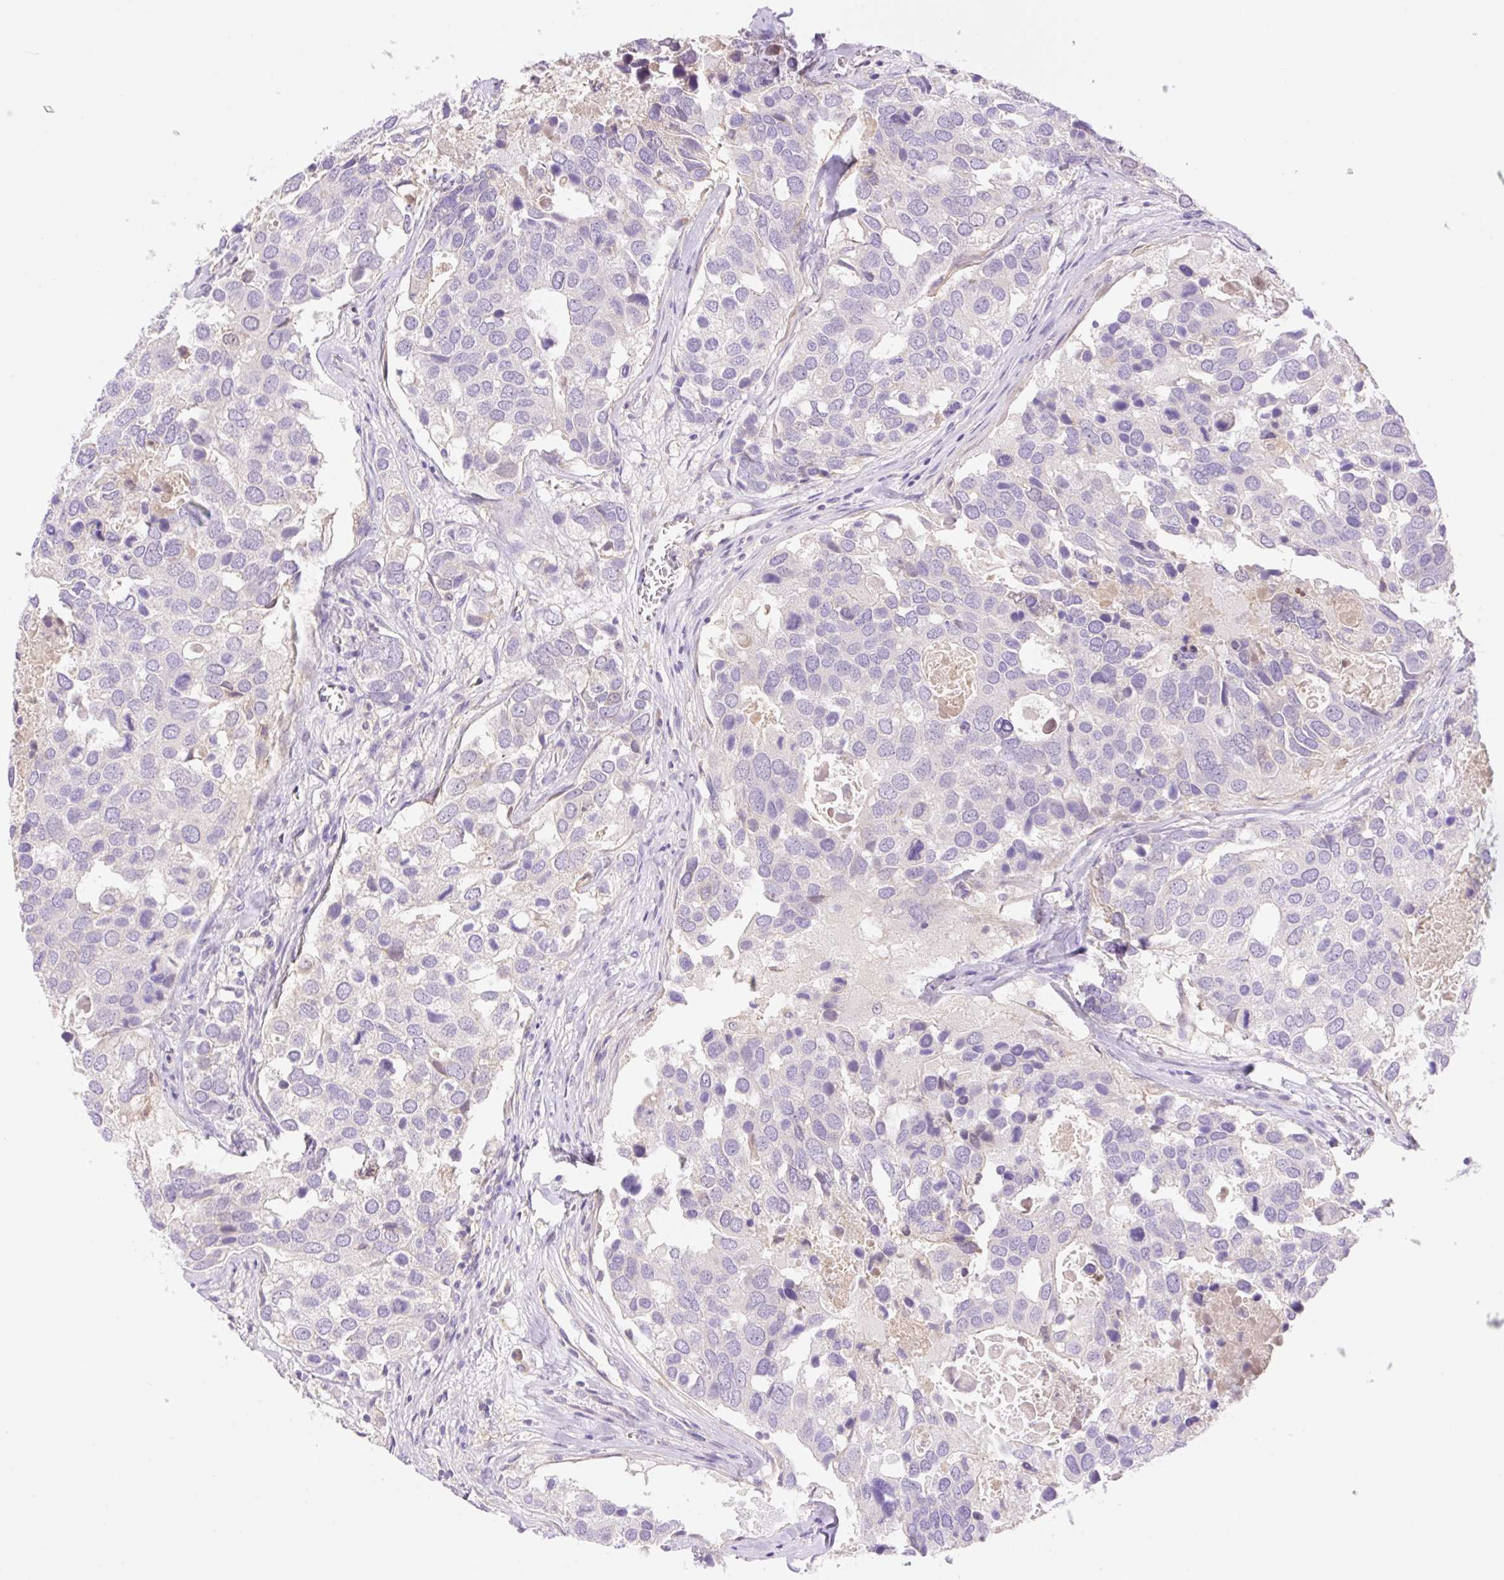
{"staining": {"intensity": "negative", "quantity": "none", "location": "none"}, "tissue": "breast cancer", "cell_type": "Tumor cells", "image_type": "cancer", "snomed": [{"axis": "morphology", "description": "Duct carcinoma"}, {"axis": "topography", "description": "Breast"}], "caption": "An immunohistochemistry photomicrograph of breast invasive ductal carcinoma is shown. There is no staining in tumor cells of breast invasive ductal carcinoma.", "gene": "DENND5A", "patient": {"sex": "female", "age": 83}}